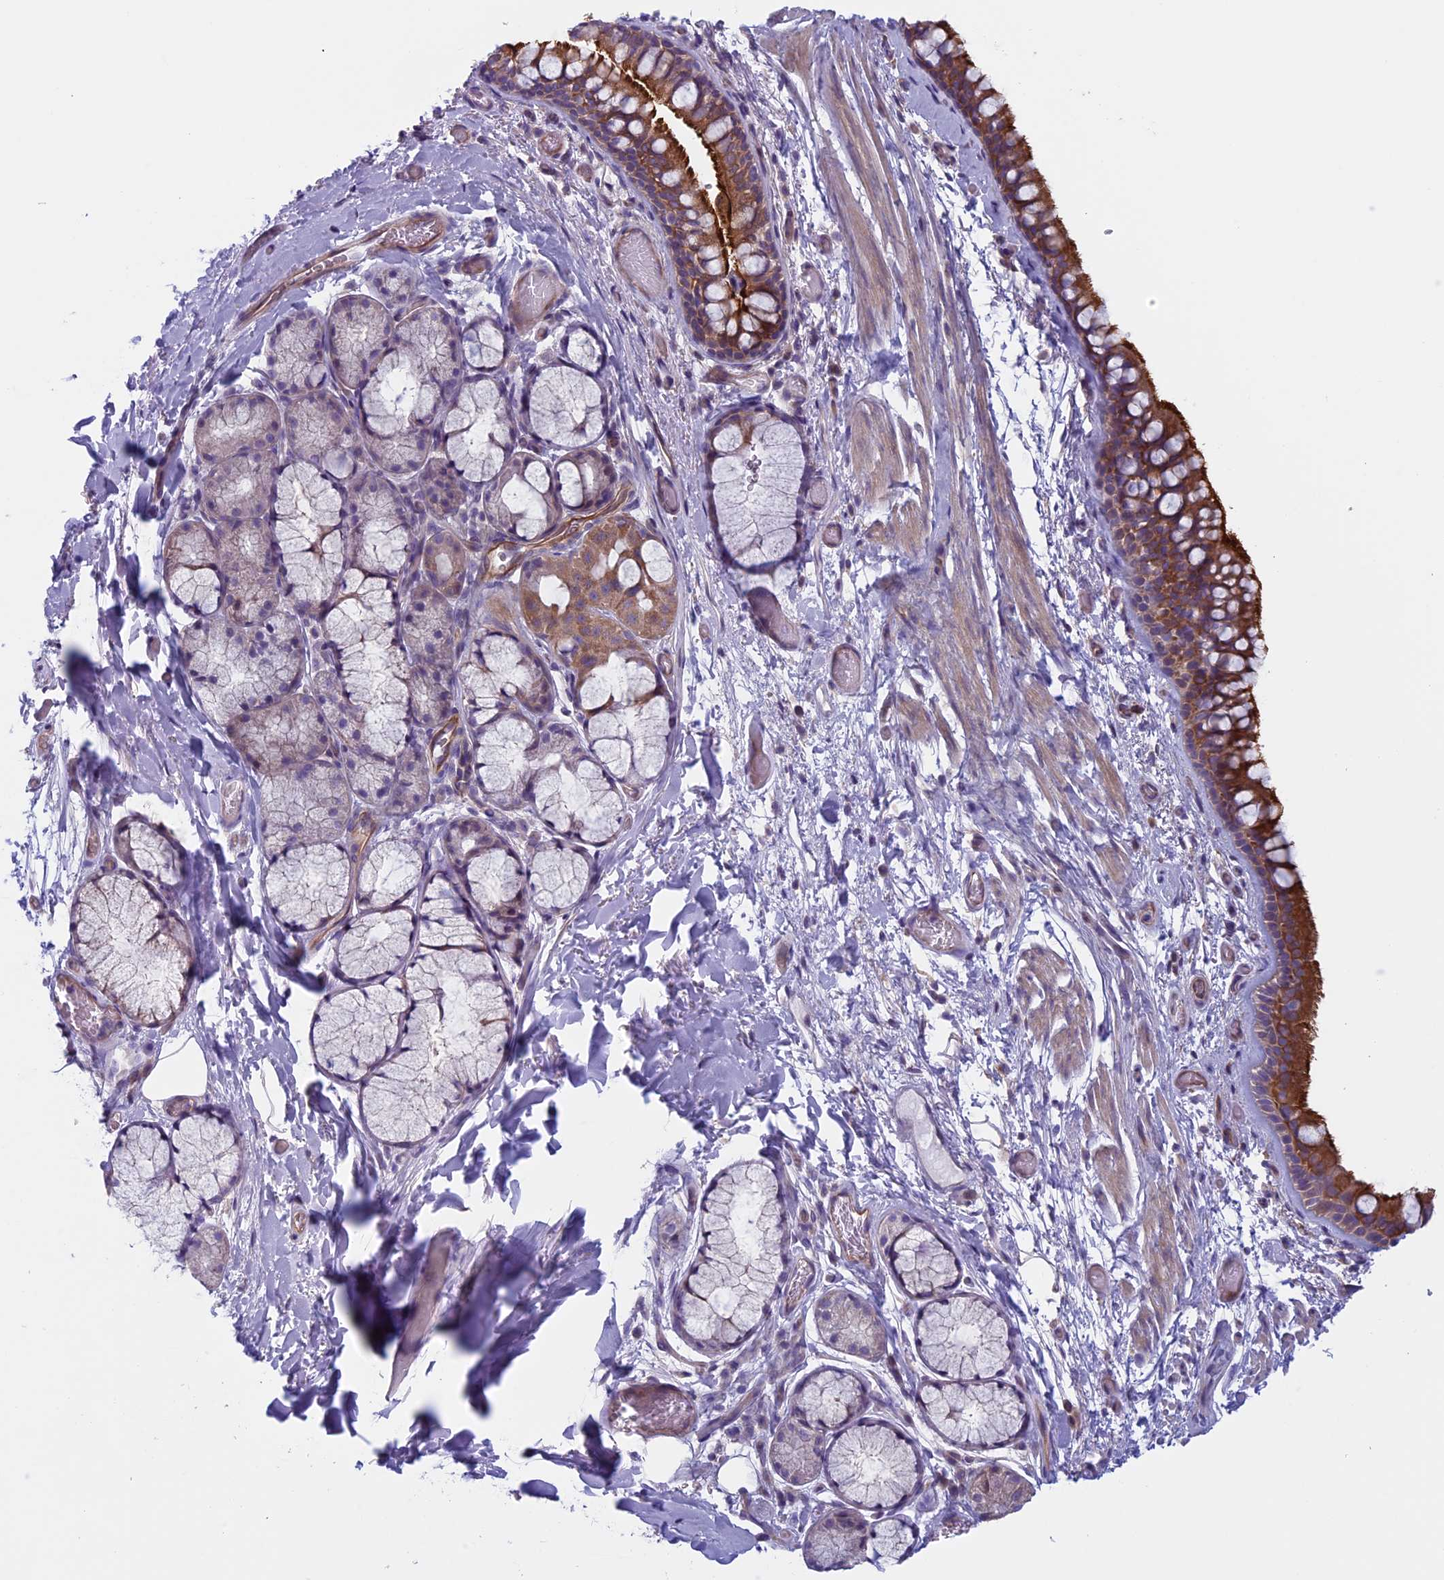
{"staining": {"intensity": "strong", "quantity": ">75%", "location": "cytoplasmic/membranous"}, "tissue": "bronchus", "cell_type": "Respiratory epithelial cells", "image_type": "normal", "snomed": [{"axis": "morphology", "description": "Normal tissue, NOS"}, {"axis": "topography", "description": "Bronchus"}], "caption": "Immunohistochemistry photomicrograph of normal bronchus: bronchus stained using IHC shows high levels of strong protein expression localized specifically in the cytoplasmic/membranous of respiratory epithelial cells, appearing as a cytoplasmic/membranous brown color.", "gene": "CNOT6L", "patient": {"sex": "male", "age": 65}}